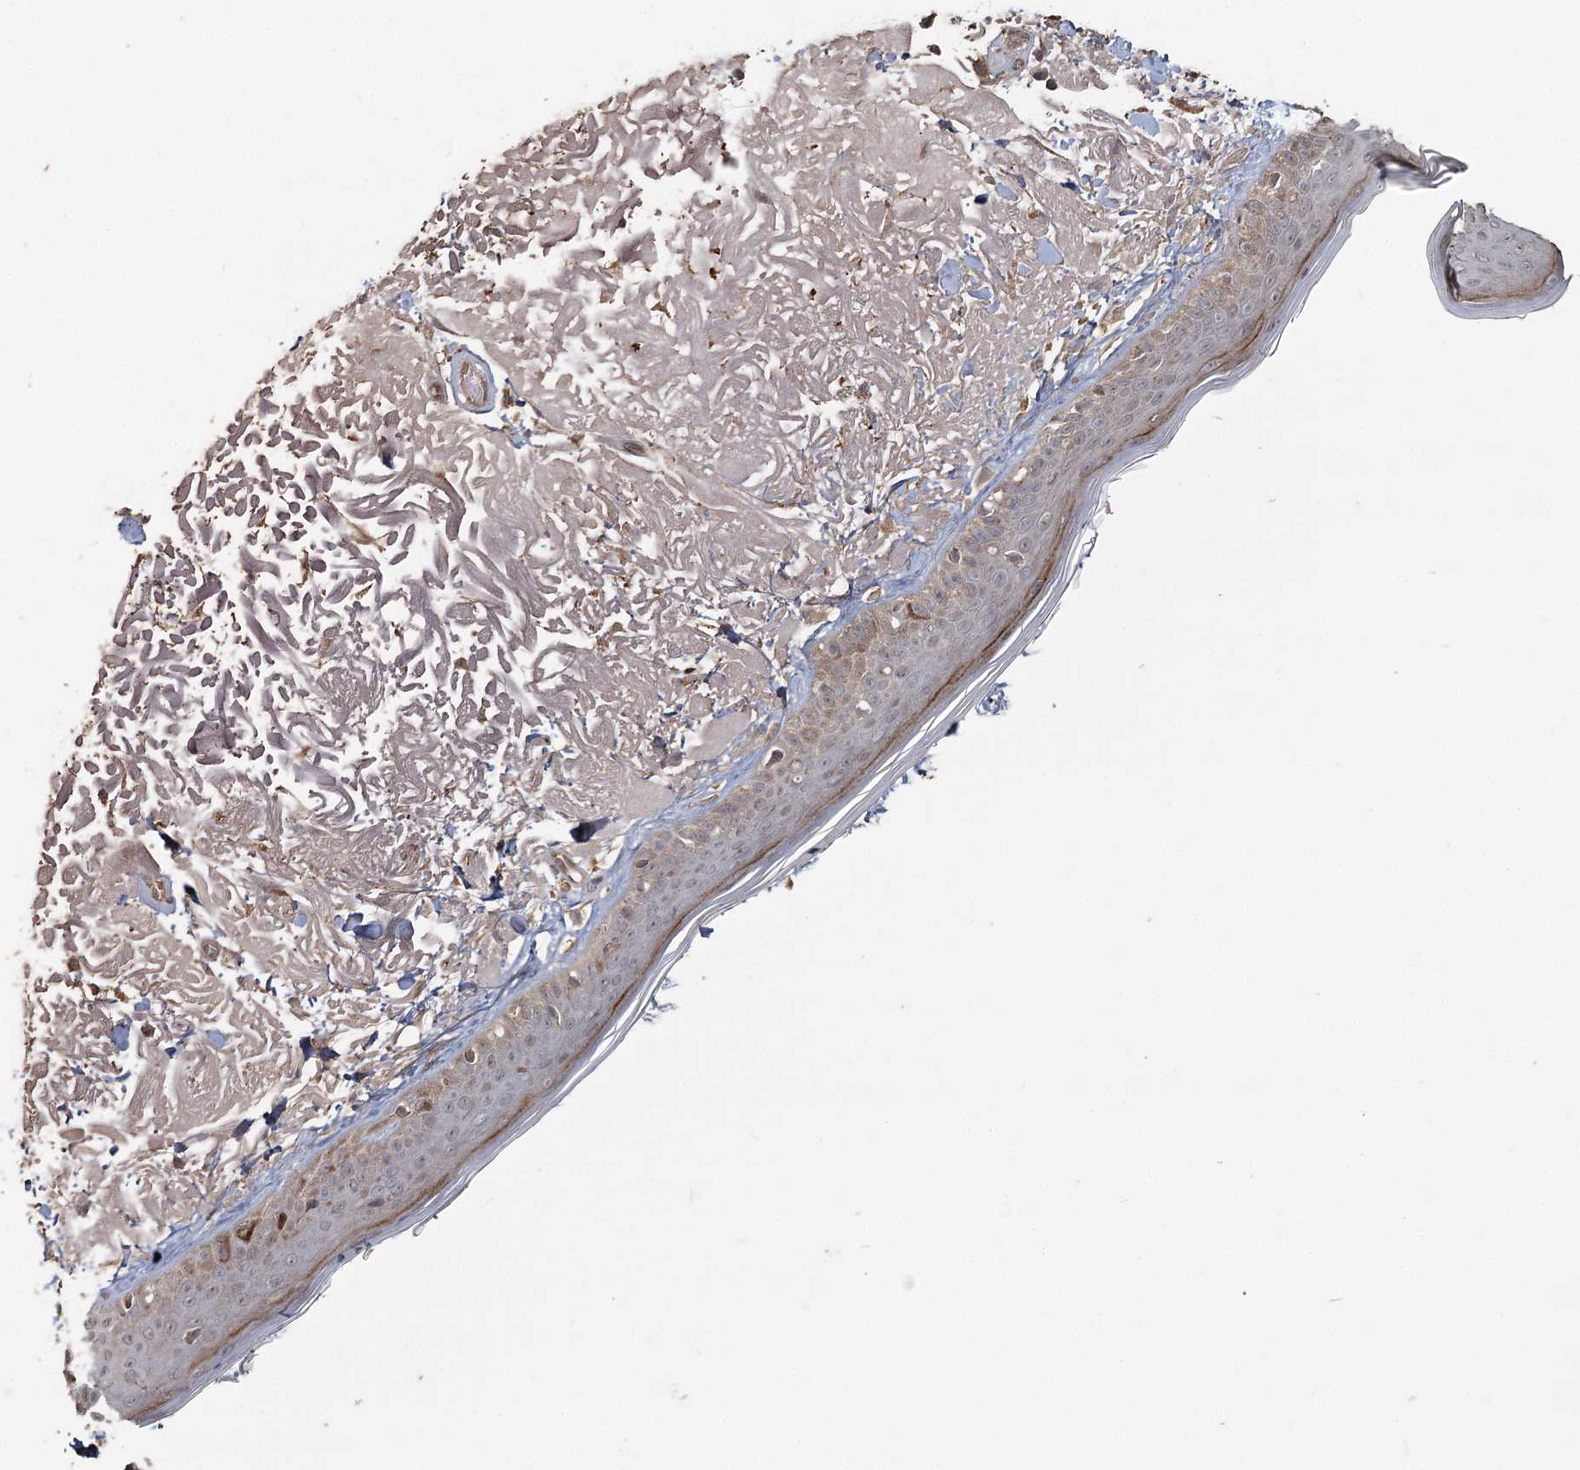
{"staining": {"intensity": "weak", "quantity": "25%-75%", "location": "cytoplasmic/membranous"}, "tissue": "skin", "cell_type": "Fibroblasts", "image_type": "normal", "snomed": [{"axis": "morphology", "description": "Normal tissue, NOS"}, {"axis": "topography", "description": "Skin"}, {"axis": "topography", "description": "Skeletal muscle"}], "caption": "Protein positivity by immunohistochemistry displays weak cytoplasmic/membranous expression in about 25%-75% of fibroblasts in unremarkable skin.", "gene": "OBSL1", "patient": {"sex": "male", "age": 83}}